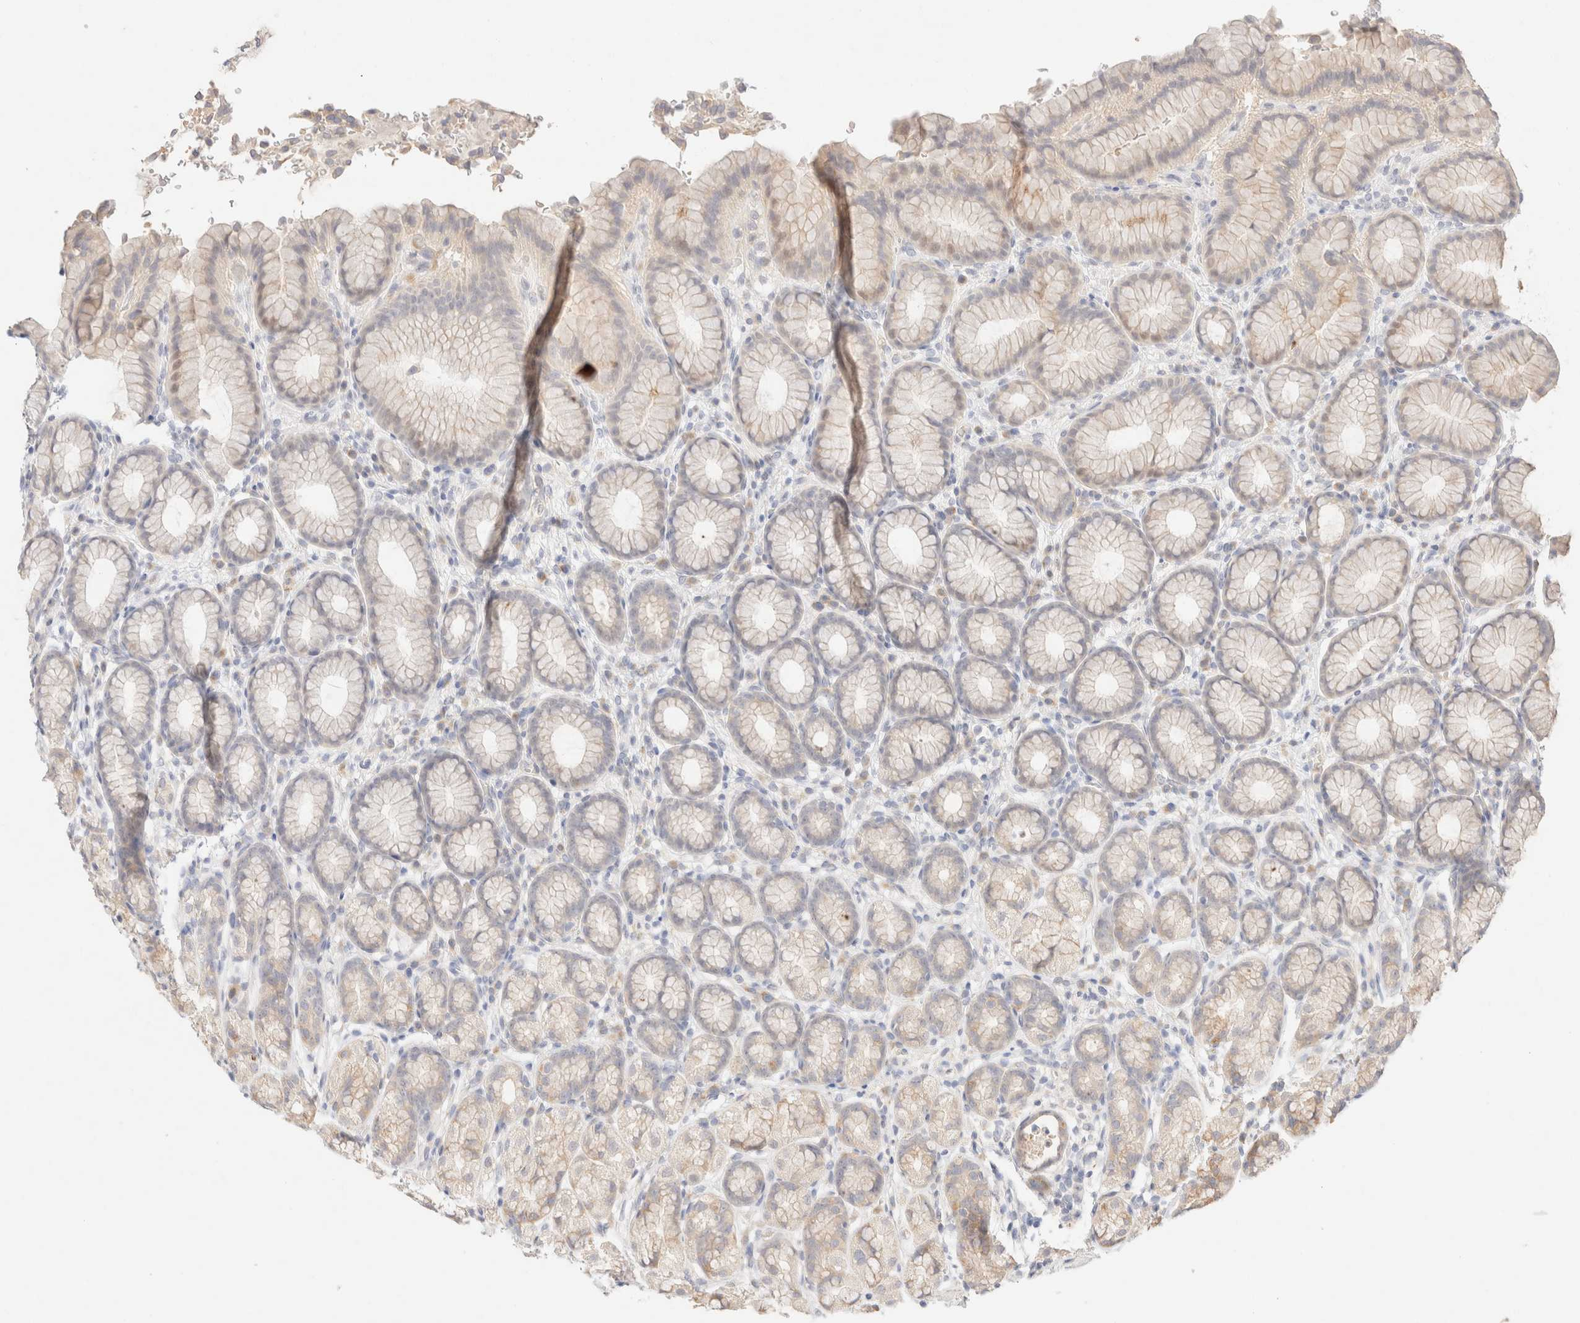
{"staining": {"intensity": "weak", "quantity": "<25%", "location": "cytoplasmic/membranous"}, "tissue": "stomach", "cell_type": "Glandular cells", "image_type": "normal", "snomed": [{"axis": "morphology", "description": "Normal tissue, NOS"}, {"axis": "topography", "description": "Stomach"}], "caption": "IHC histopathology image of benign stomach: stomach stained with DAB (3,3'-diaminobenzidine) reveals no significant protein expression in glandular cells. (Immunohistochemistry (ihc), brightfield microscopy, high magnification).", "gene": "SNTB1", "patient": {"sex": "male", "age": 42}}